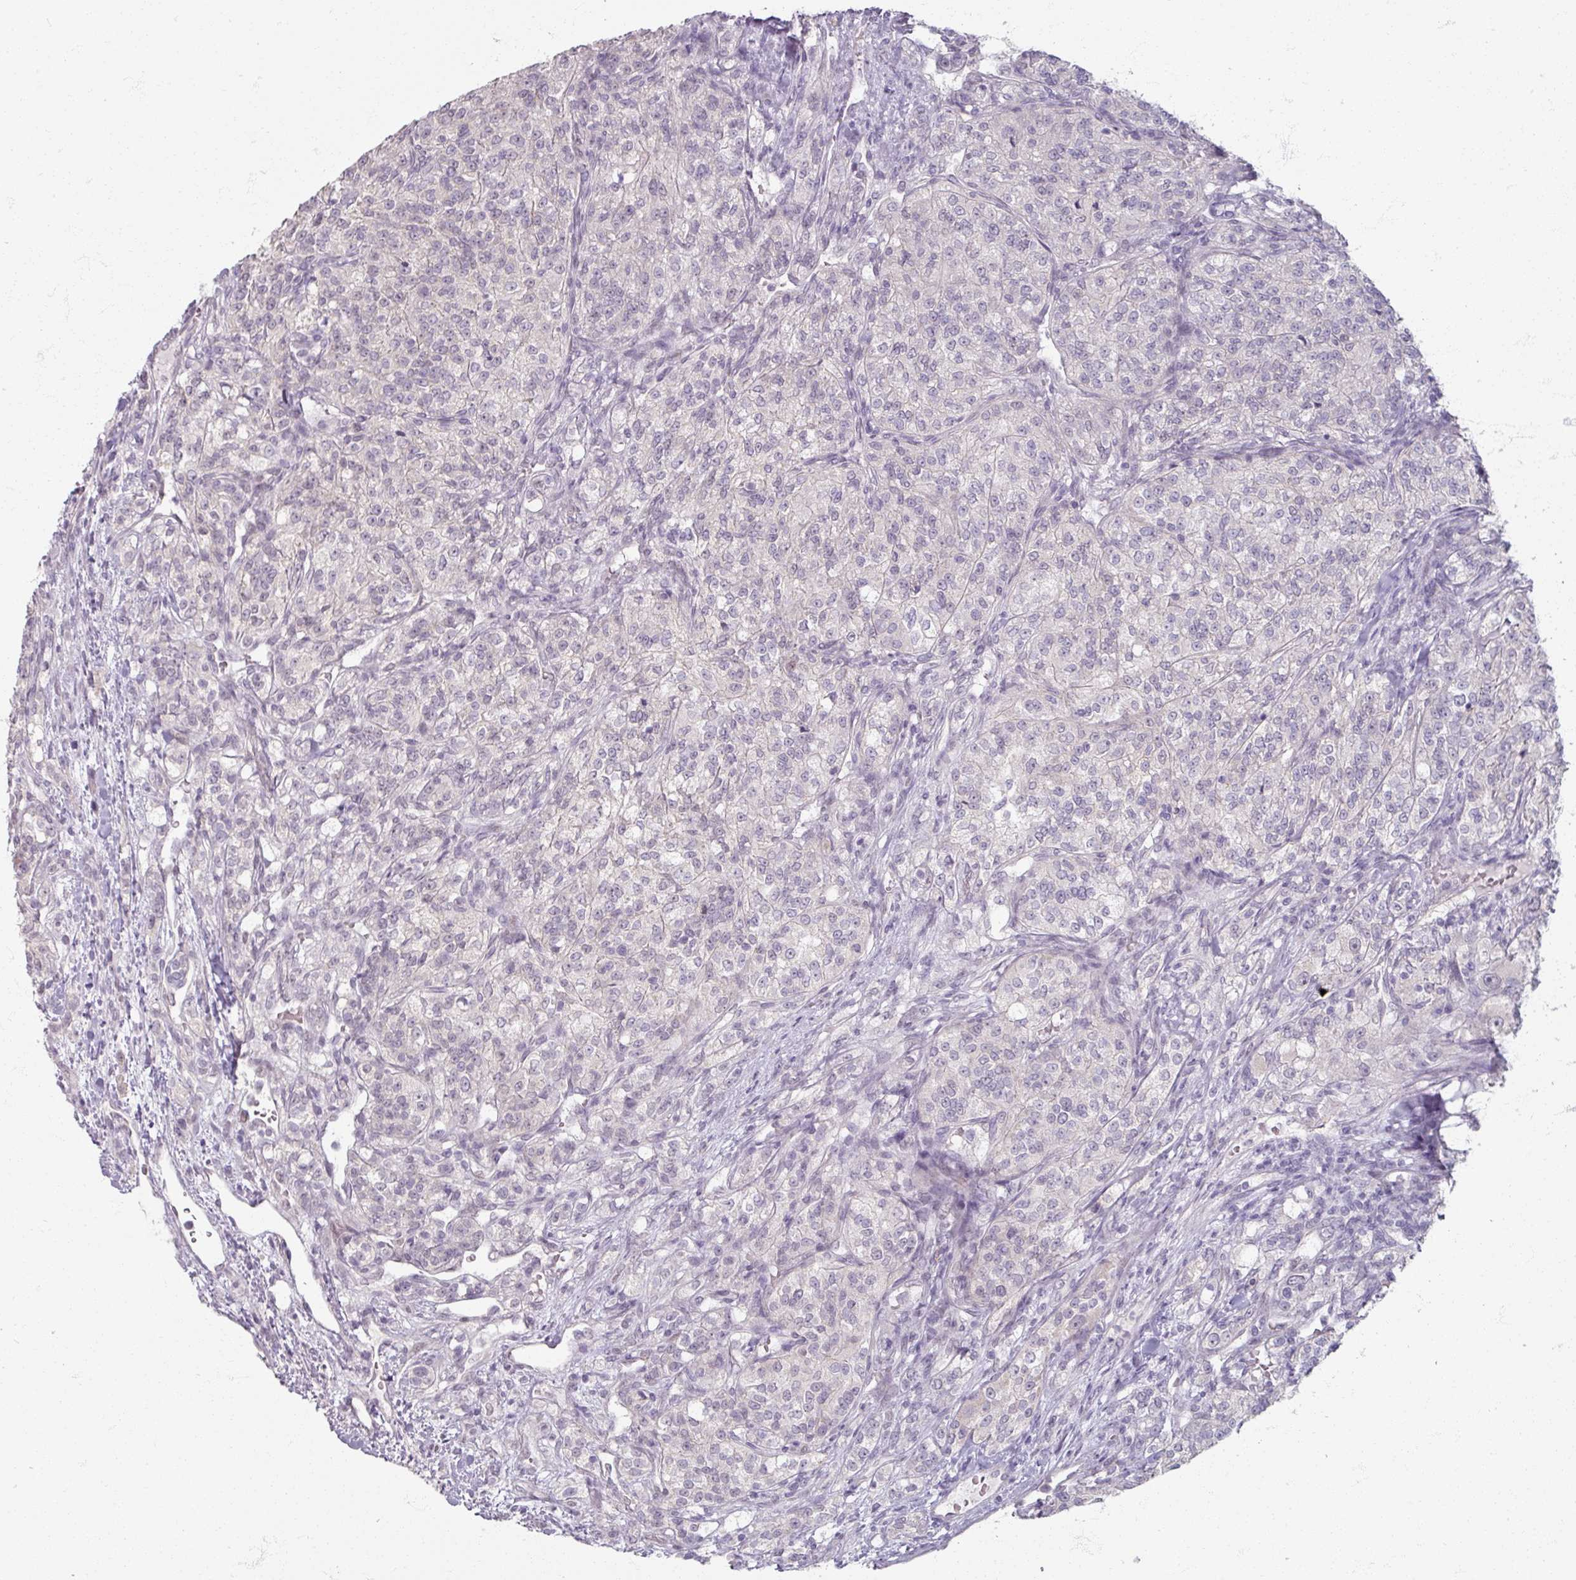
{"staining": {"intensity": "negative", "quantity": "none", "location": "none"}, "tissue": "renal cancer", "cell_type": "Tumor cells", "image_type": "cancer", "snomed": [{"axis": "morphology", "description": "Adenocarcinoma, NOS"}, {"axis": "topography", "description": "Kidney"}], "caption": "Photomicrograph shows no significant protein expression in tumor cells of renal adenocarcinoma.", "gene": "SOX11", "patient": {"sex": "female", "age": 63}}